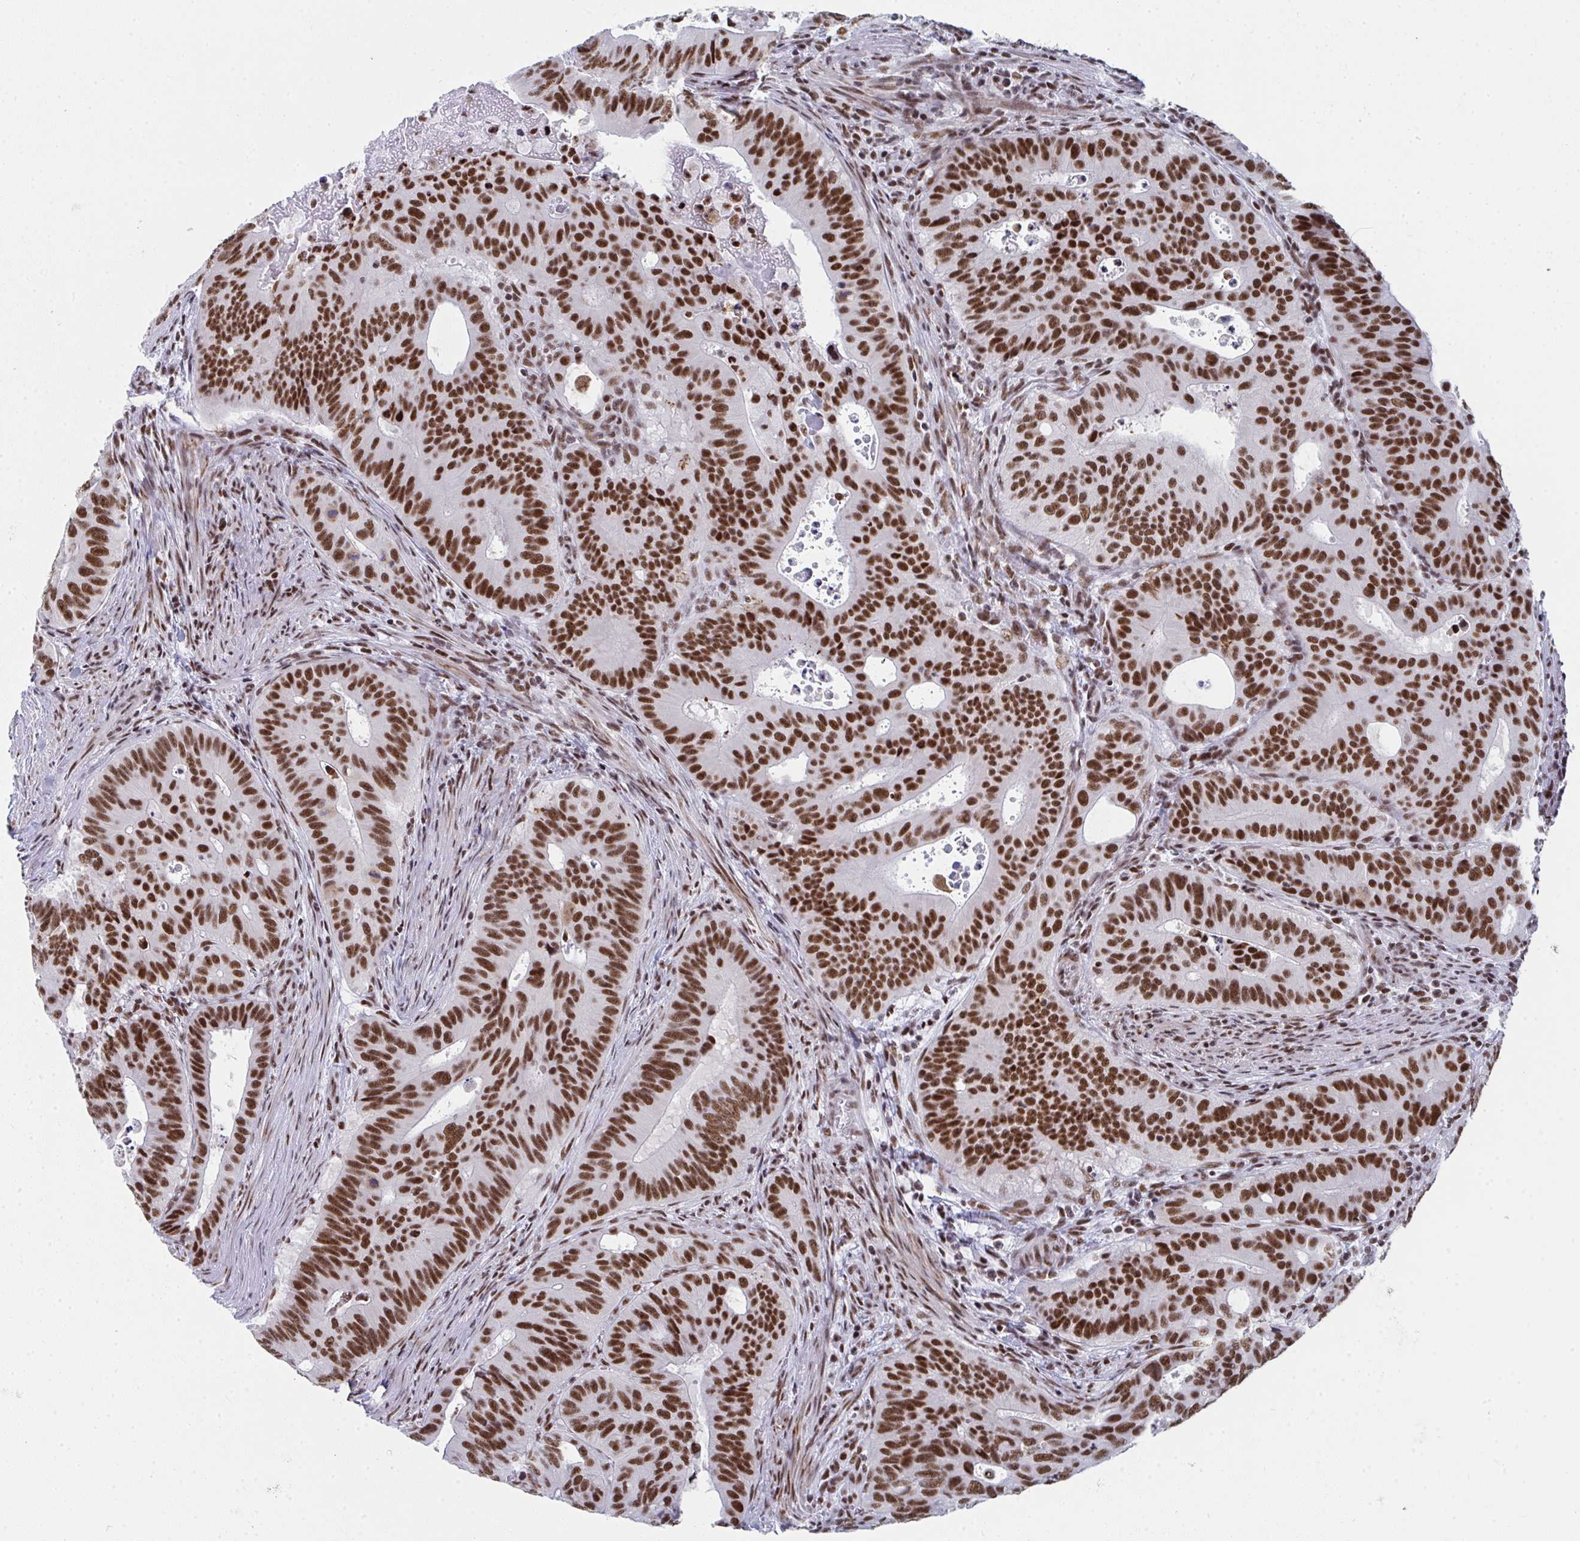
{"staining": {"intensity": "strong", "quantity": ">75%", "location": "nuclear"}, "tissue": "colorectal cancer", "cell_type": "Tumor cells", "image_type": "cancer", "snomed": [{"axis": "morphology", "description": "Adenocarcinoma, NOS"}, {"axis": "topography", "description": "Colon"}], "caption": "IHC micrograph of neoplastic tissue: human colorectal adenocarcinoma stained using immunohistochemistry reveals high levels of strong protein expression localized specifically in the nuclear of tumor cells, appearing as a nuclear brown color.", "gene": "SNRNP70", "patient": {"sex": "male", "age": 62}}